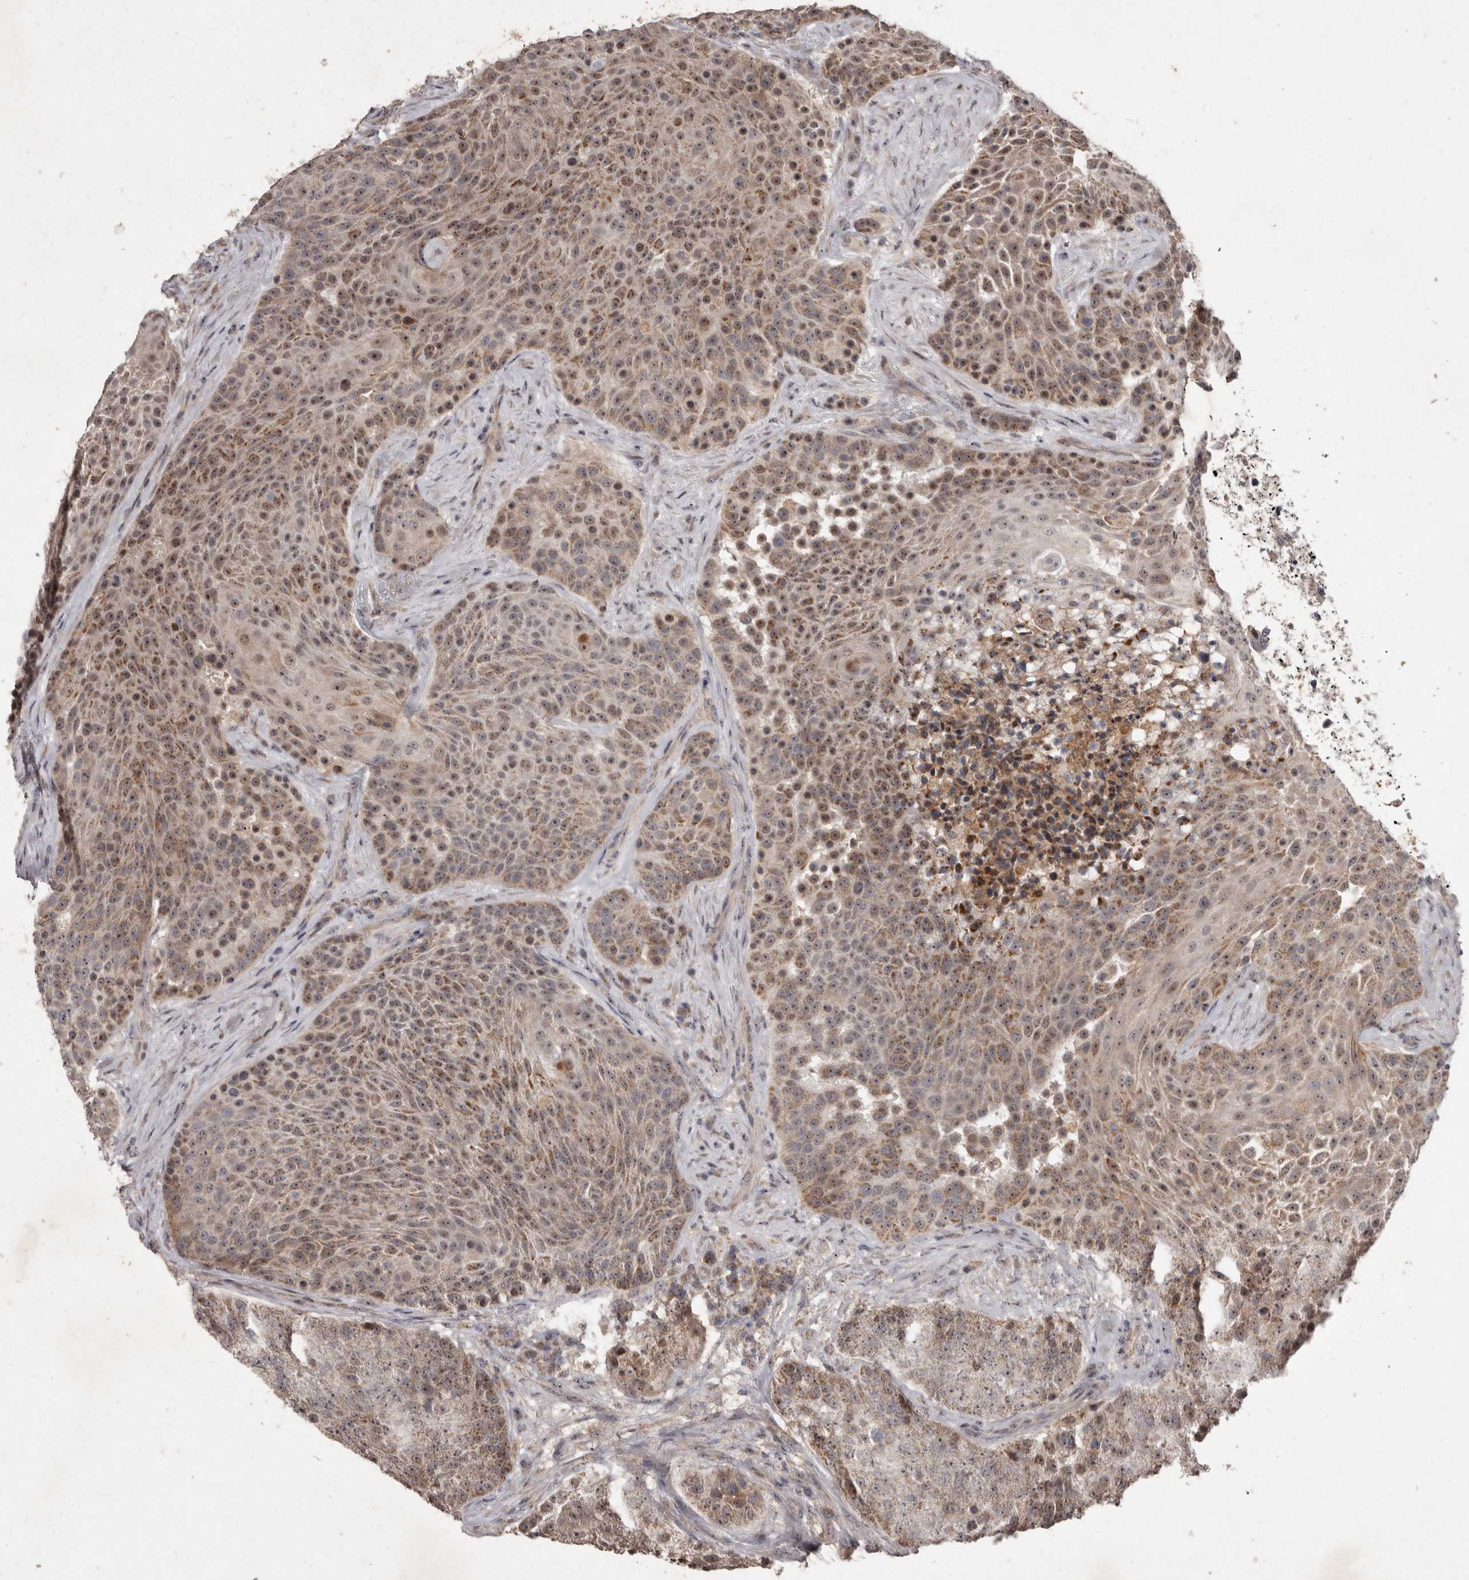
{"staining": {"intensity": "moderate", "quantity": ">75%", "location": "cytoplasmic/membranous,nuclear"}, "tissue": "urothelial cancer", "cell_type": "Tumor cells", "image_type": "cancer", "snomed": [{"axis": "morphology", "description": "Urothelial carcinoma, High grade"}, {"axis": "topography", "description": "Urinary bladder"}], "caption": "Urothelial cancer was stained to show a protein in brown. There is medium levels of moderate cytoplasmic/membranous and nuclear staining in about >75% of tumor cells.", "gene": "FLAD1", "patient": {"sex": "female", "age": 63}}